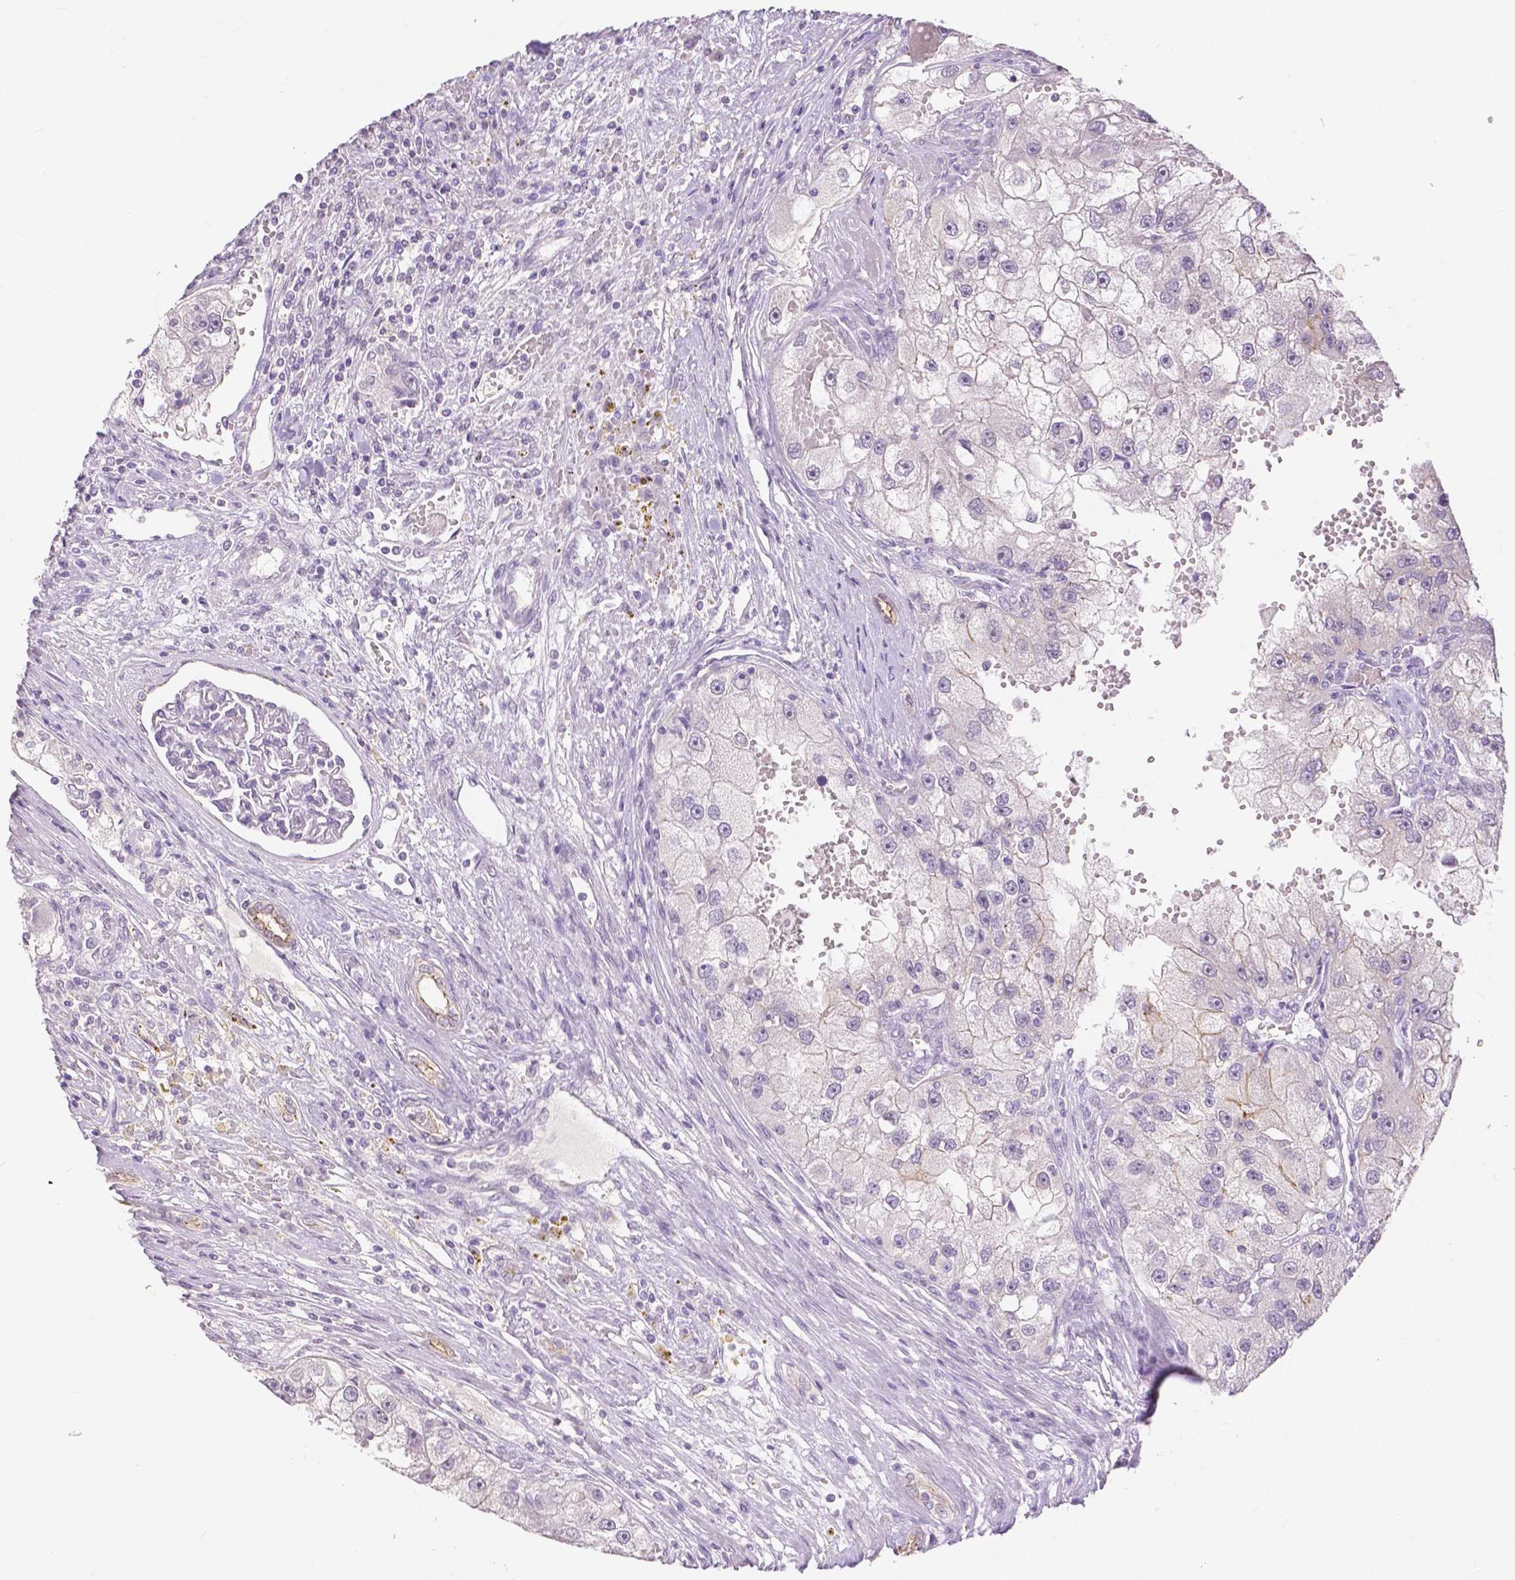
{"staining": {"intensity": "negative", "quantity": "none", "location": "none"}, "tissue": "renal cancer", "cell_type": "Tumor cells", "image_type": "cancer", "snomed": [{"axis": "morphology", "description": "Adenocarcinoma, NOS"}, {"axis": "topography", "description": "Kidney"}], "caption": "Renal cancer (adenocarcinoma) was stained to show a protein in brown. There is no significant positivity in tumor cells.", "gene": "OCLN", "patient": {"sex": "male", "age": 63}}